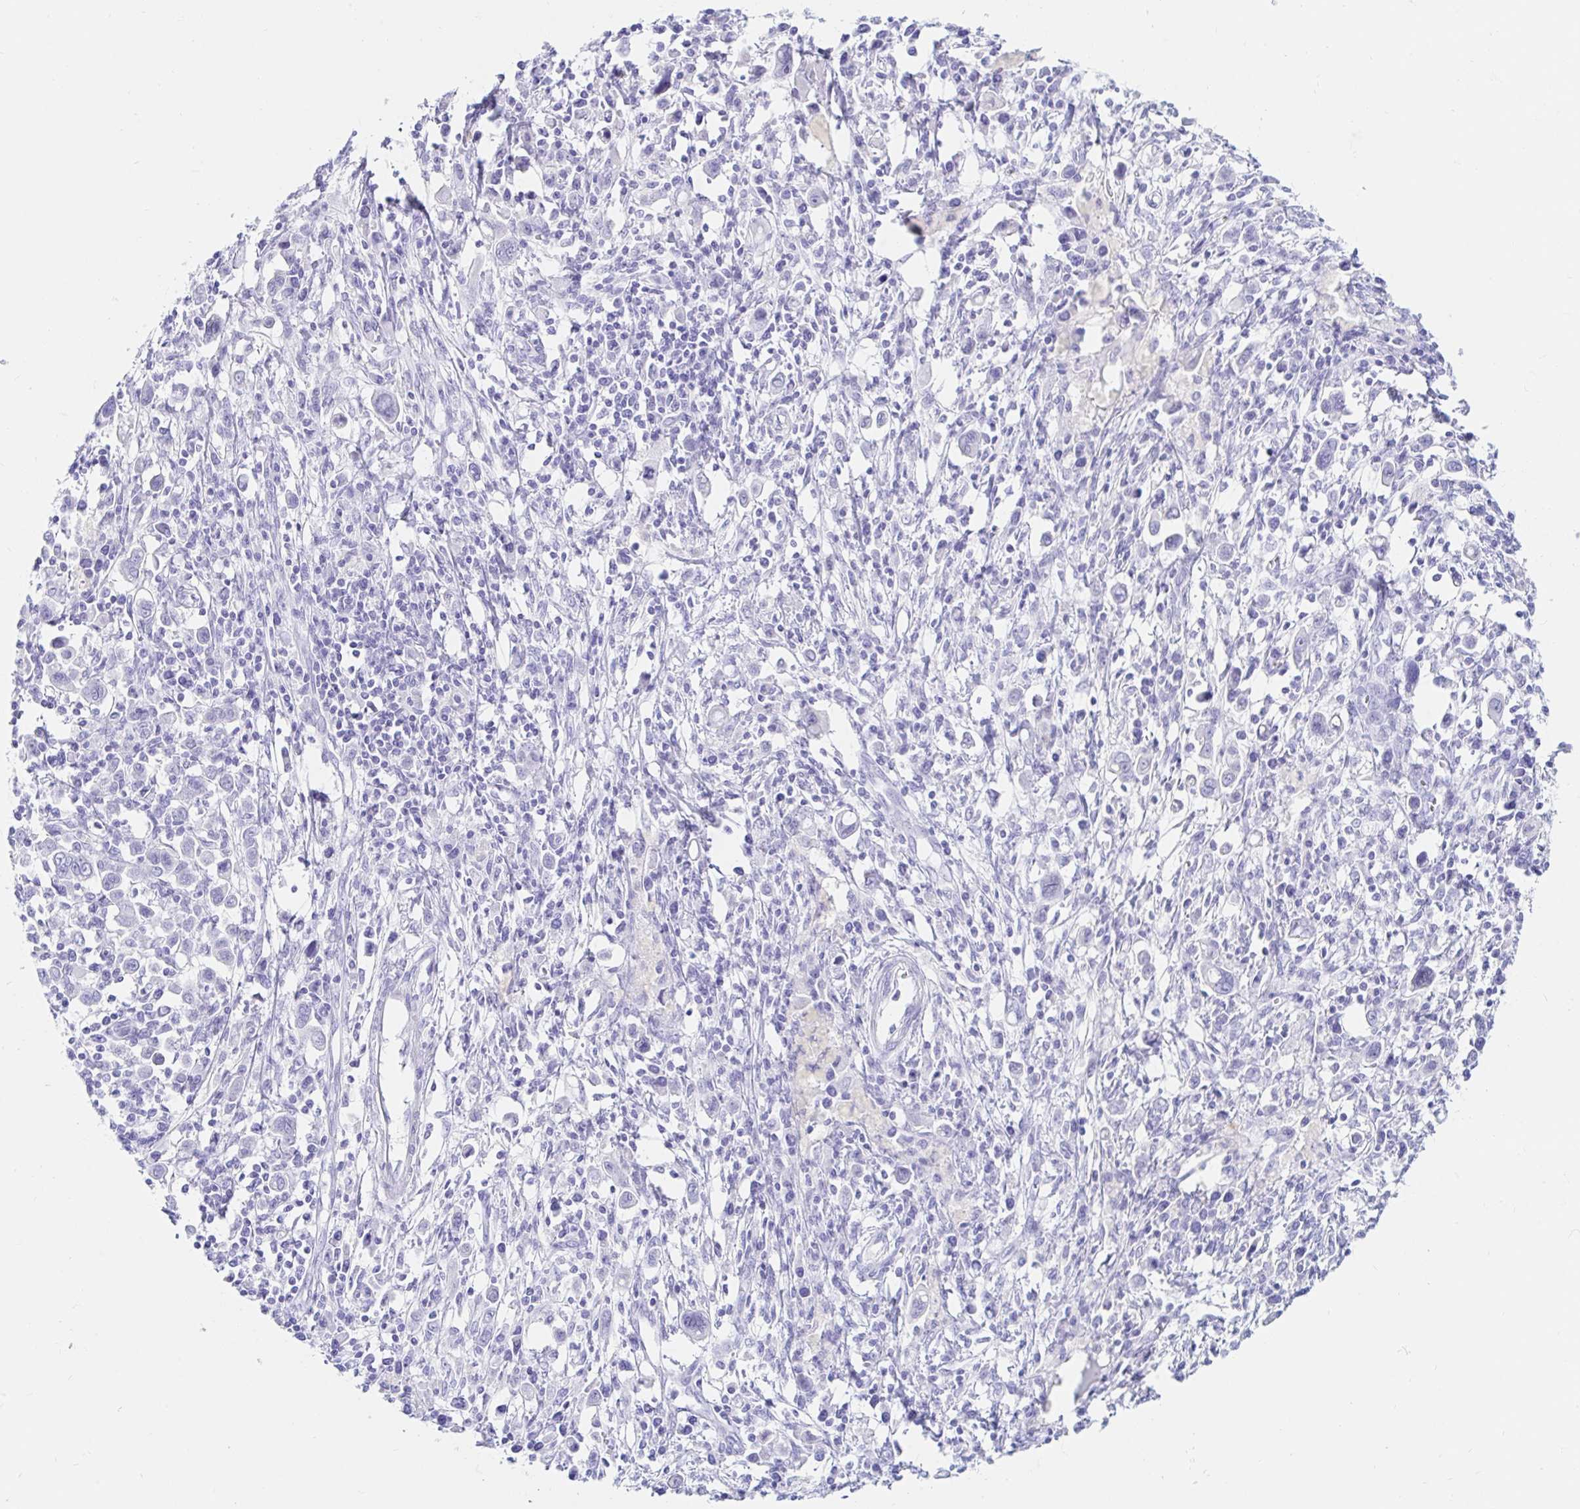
{"staining": {"intensity": "negative", "quantity": "none", "location": "none"}, "tissue": "stomach cancer", "cell_type": "Tumor cells", "image_type": "cancer", "snomed": [{"axis": "morphology", "description": "Adenocarcinoma, NOS"}, {"axis": "topography", "description": "Stomach, upper"}], "caption": "Adenocarcinoma (stomach) was stained to show a protein in brown. There is no significant positivity in tumor cells.", "gene": "OR6T1", "patient": {"sex": "male", "age": 75}}